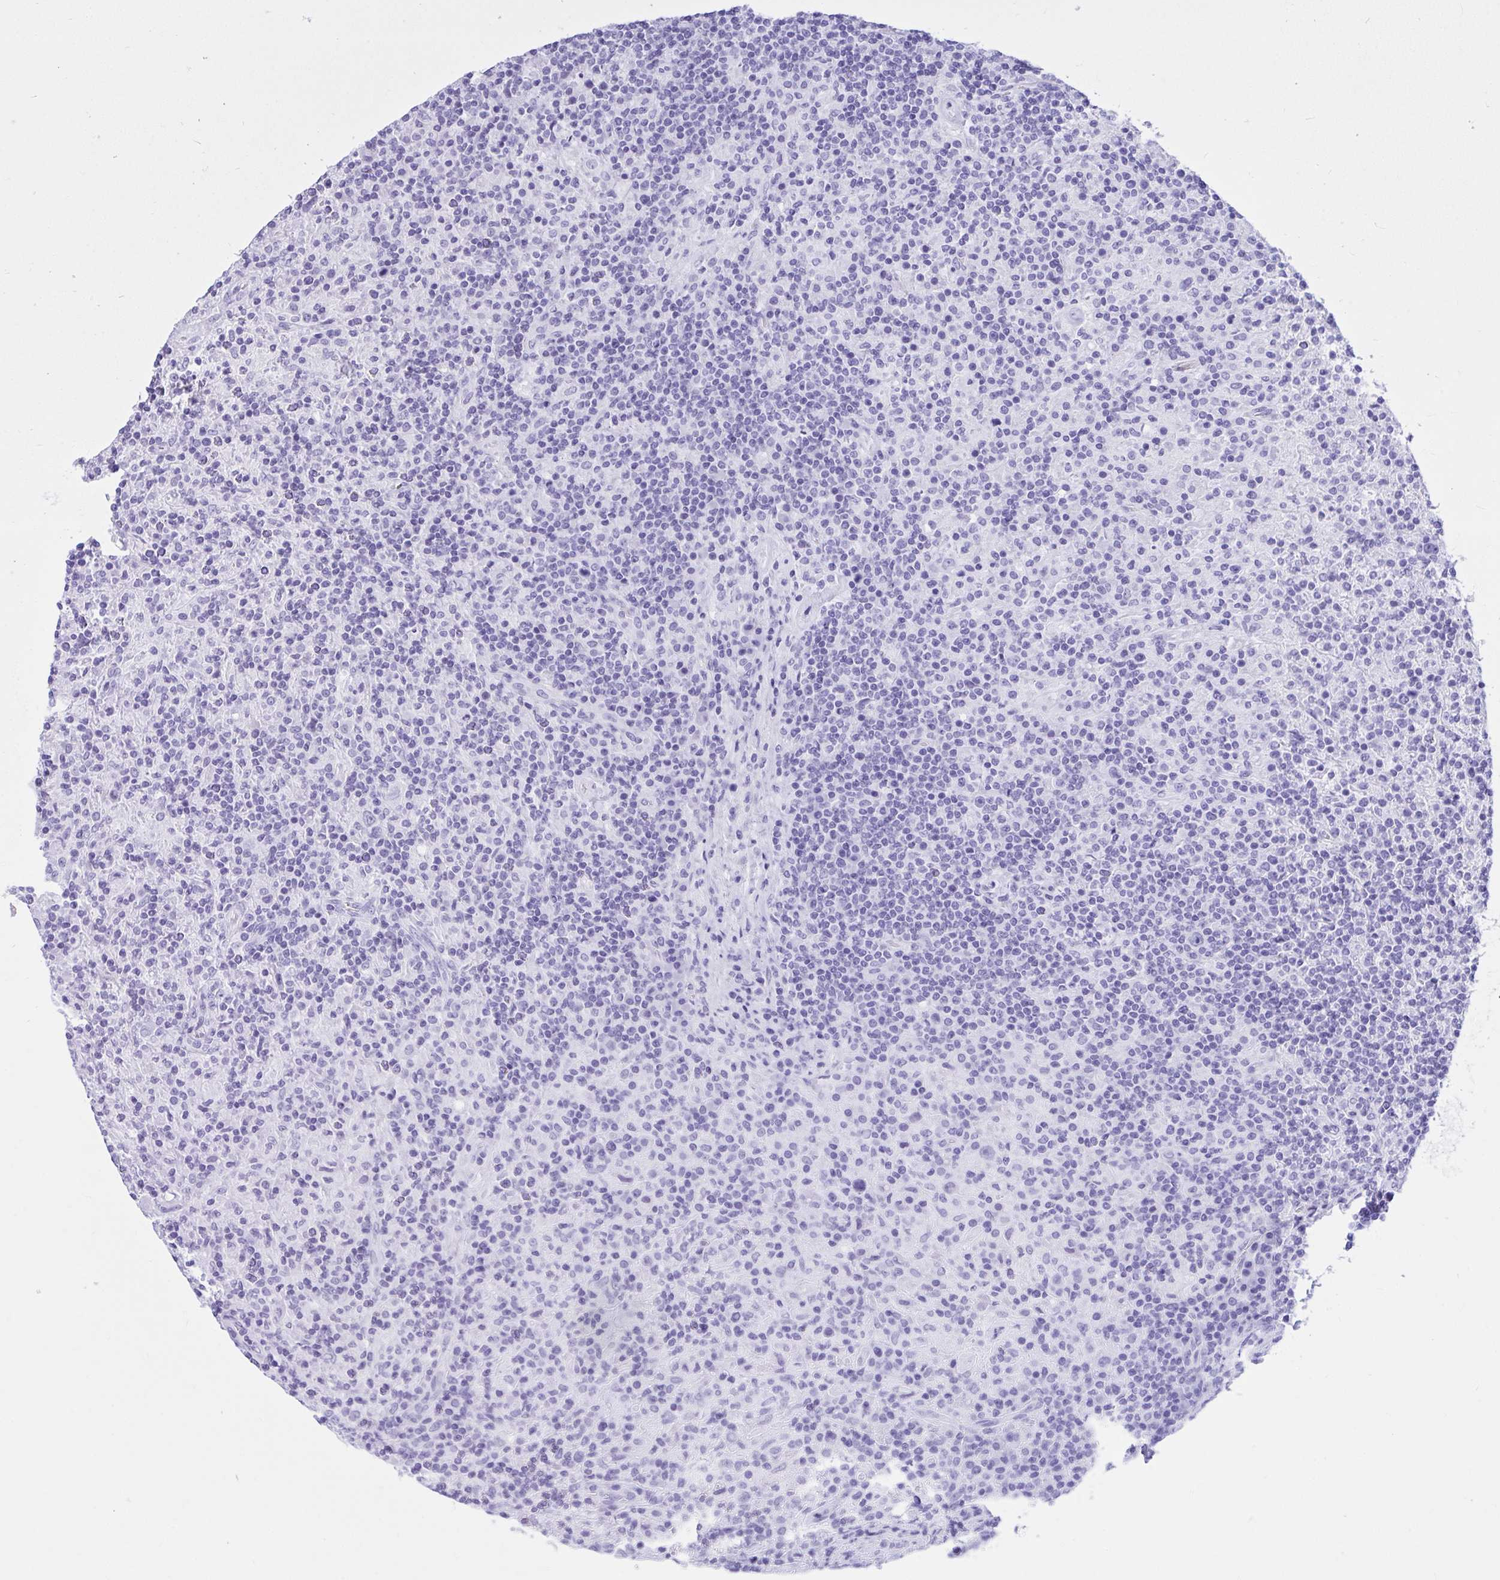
{"staining": {"intensity": "negative", "quantity": "none", "location": "none"}, "tissue": "lymphoma", "cell_type": "Tumor cells", "image_type": "cancer", "snomed": [{"axis": "morphology", "description": "Hodgkin's disease, NOS"}, {"axis": "topography", "description": "Lymph node"}], "caption": "This is an immunohistochemistry photomicrograph of Hodgkin's disease. There is no staining in tumor cells.", "gene": "TLN2", "patient": {"sex": "male", "age": 70}}